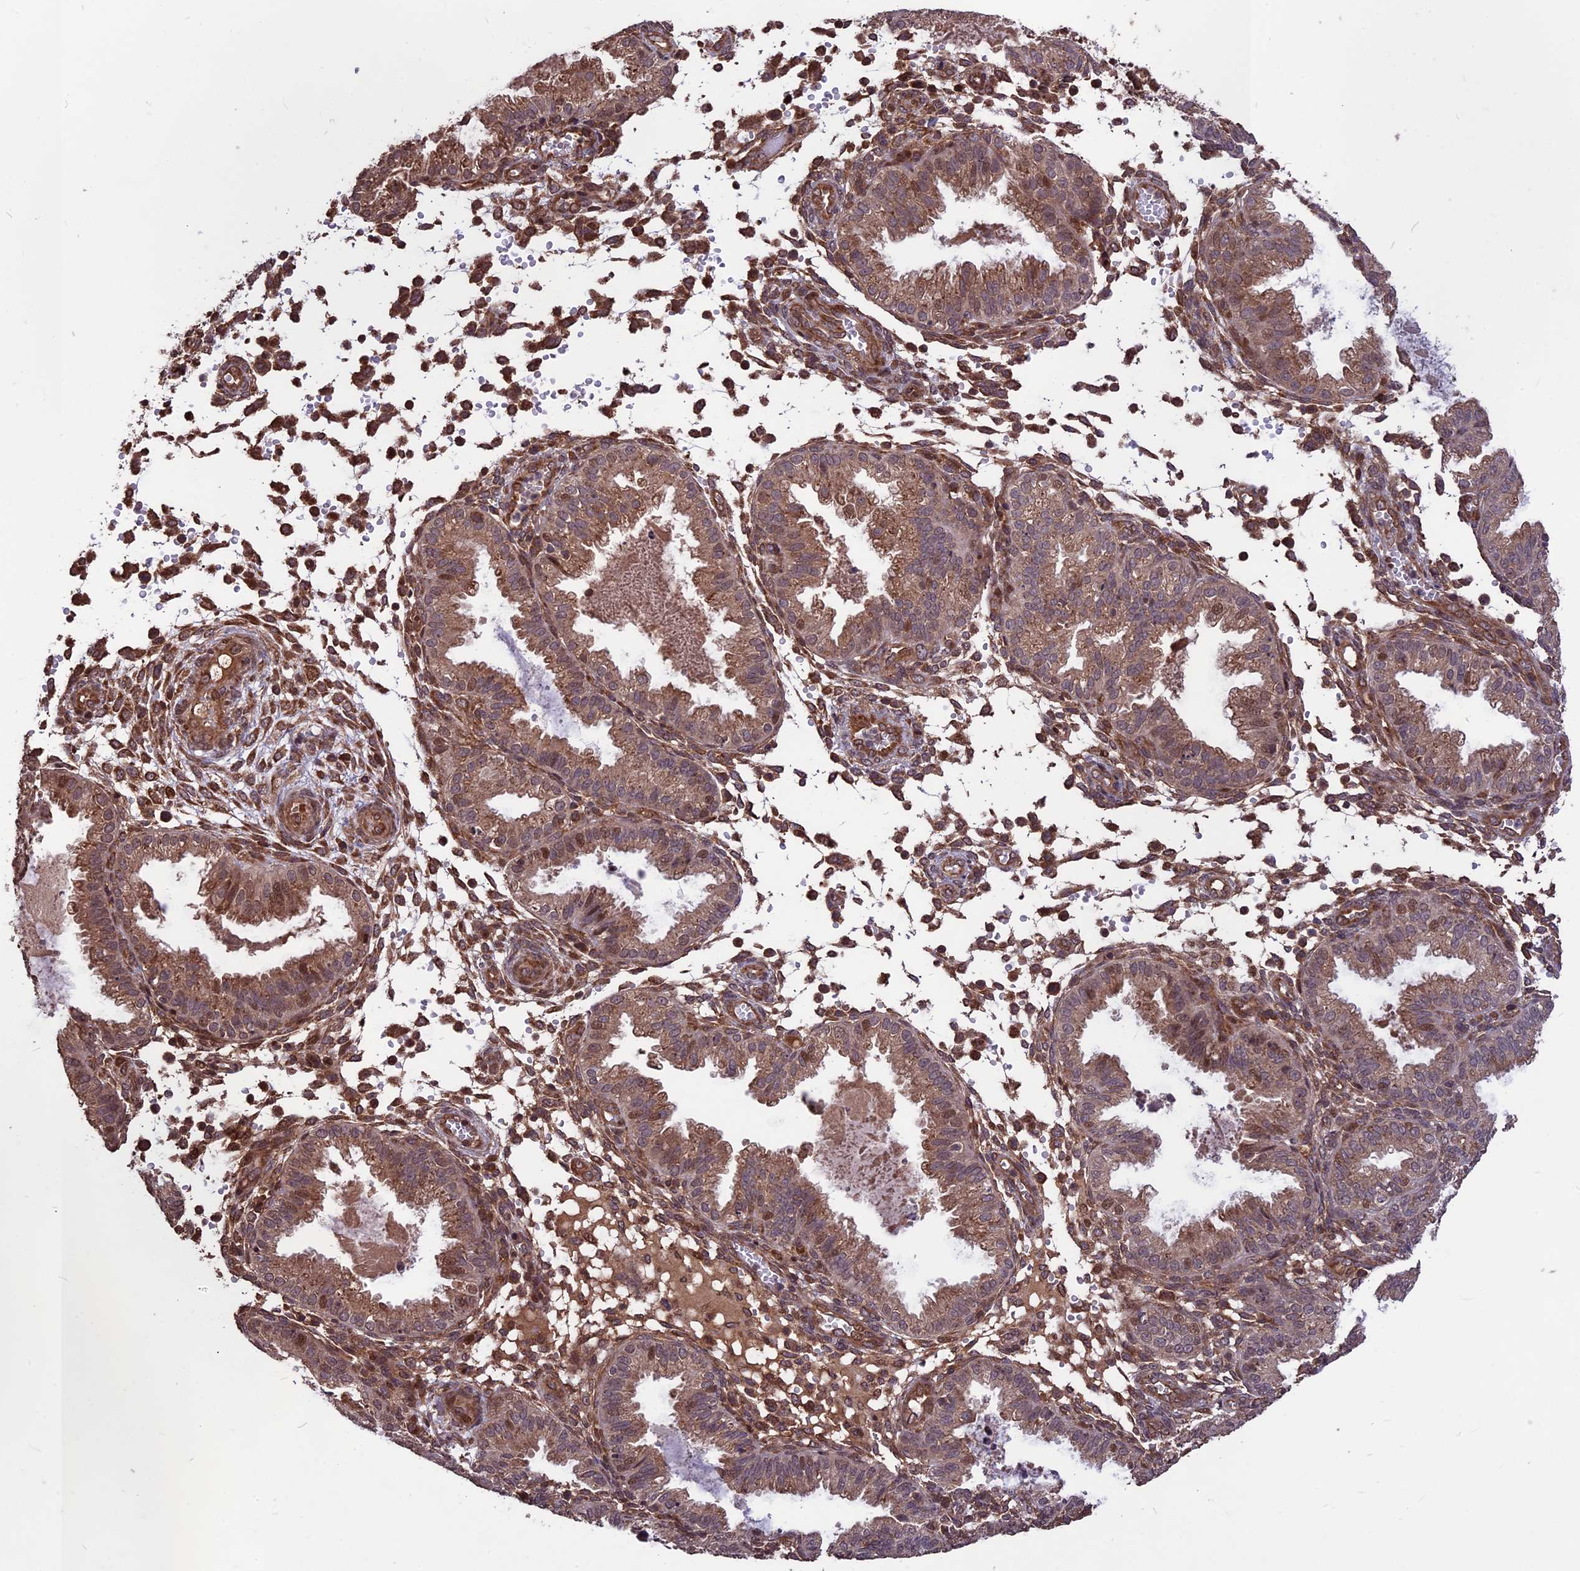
{"staining": {"intensity": "moderate", "quantity": ">75%", "location": "cytoplasmic/membranous,nuclear"}, "tissue": "endometrium", "cell_type": "Cells in endometrial stroma", "image_type": "normal", "snomed": [{"axis": "morphology", "description": "Normal tissue, NOS"}, {"axis": "topography", "description": "Endometrium"}], "caption": "The image displays staining of normal endometrium, revealing moderate cytoplasmic/membranous,nuclear protein staining (brown color) within cells in endometrial stroma.", "gene": "ZNF598", "patient": {"sex": "female", "age": 33}}